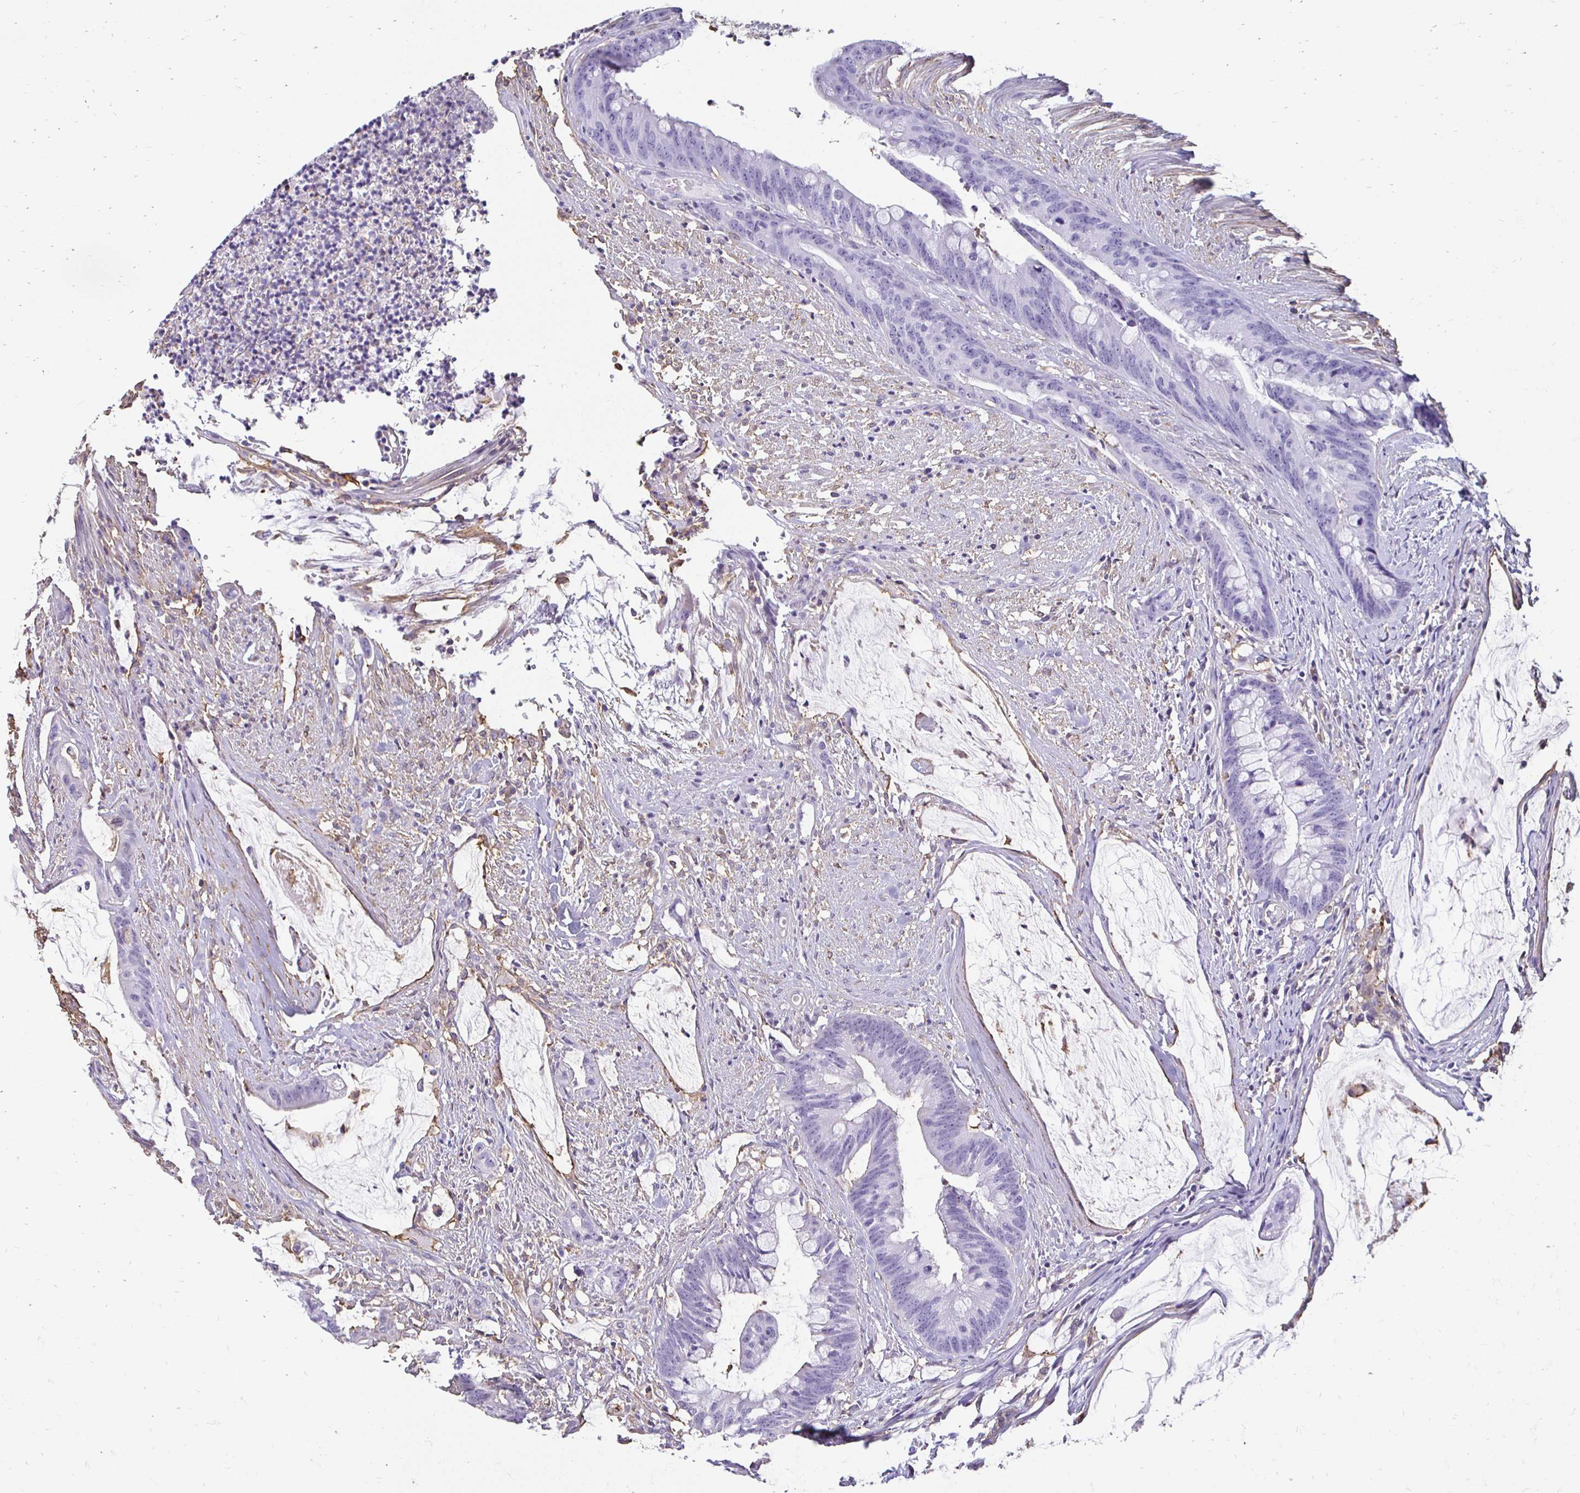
{"staining": {"intensity": "negative", "quantity": "none", "location": "none"}, "tissue": "colorectal cancer", "cell_type": "Tumor cells", "image_type": "cancer", "snomed": [{"axis": "morphology", "description": "Adenocarcinoma, NOS"}, {"axis": "topography", "description": "Colon"}], "caption": "Tumor cells show no significant protein expression in colorectal cancer (adenocarcinoma).", "gene": "TAS1R3", "patient": {"sex": "male", "age": 62}}